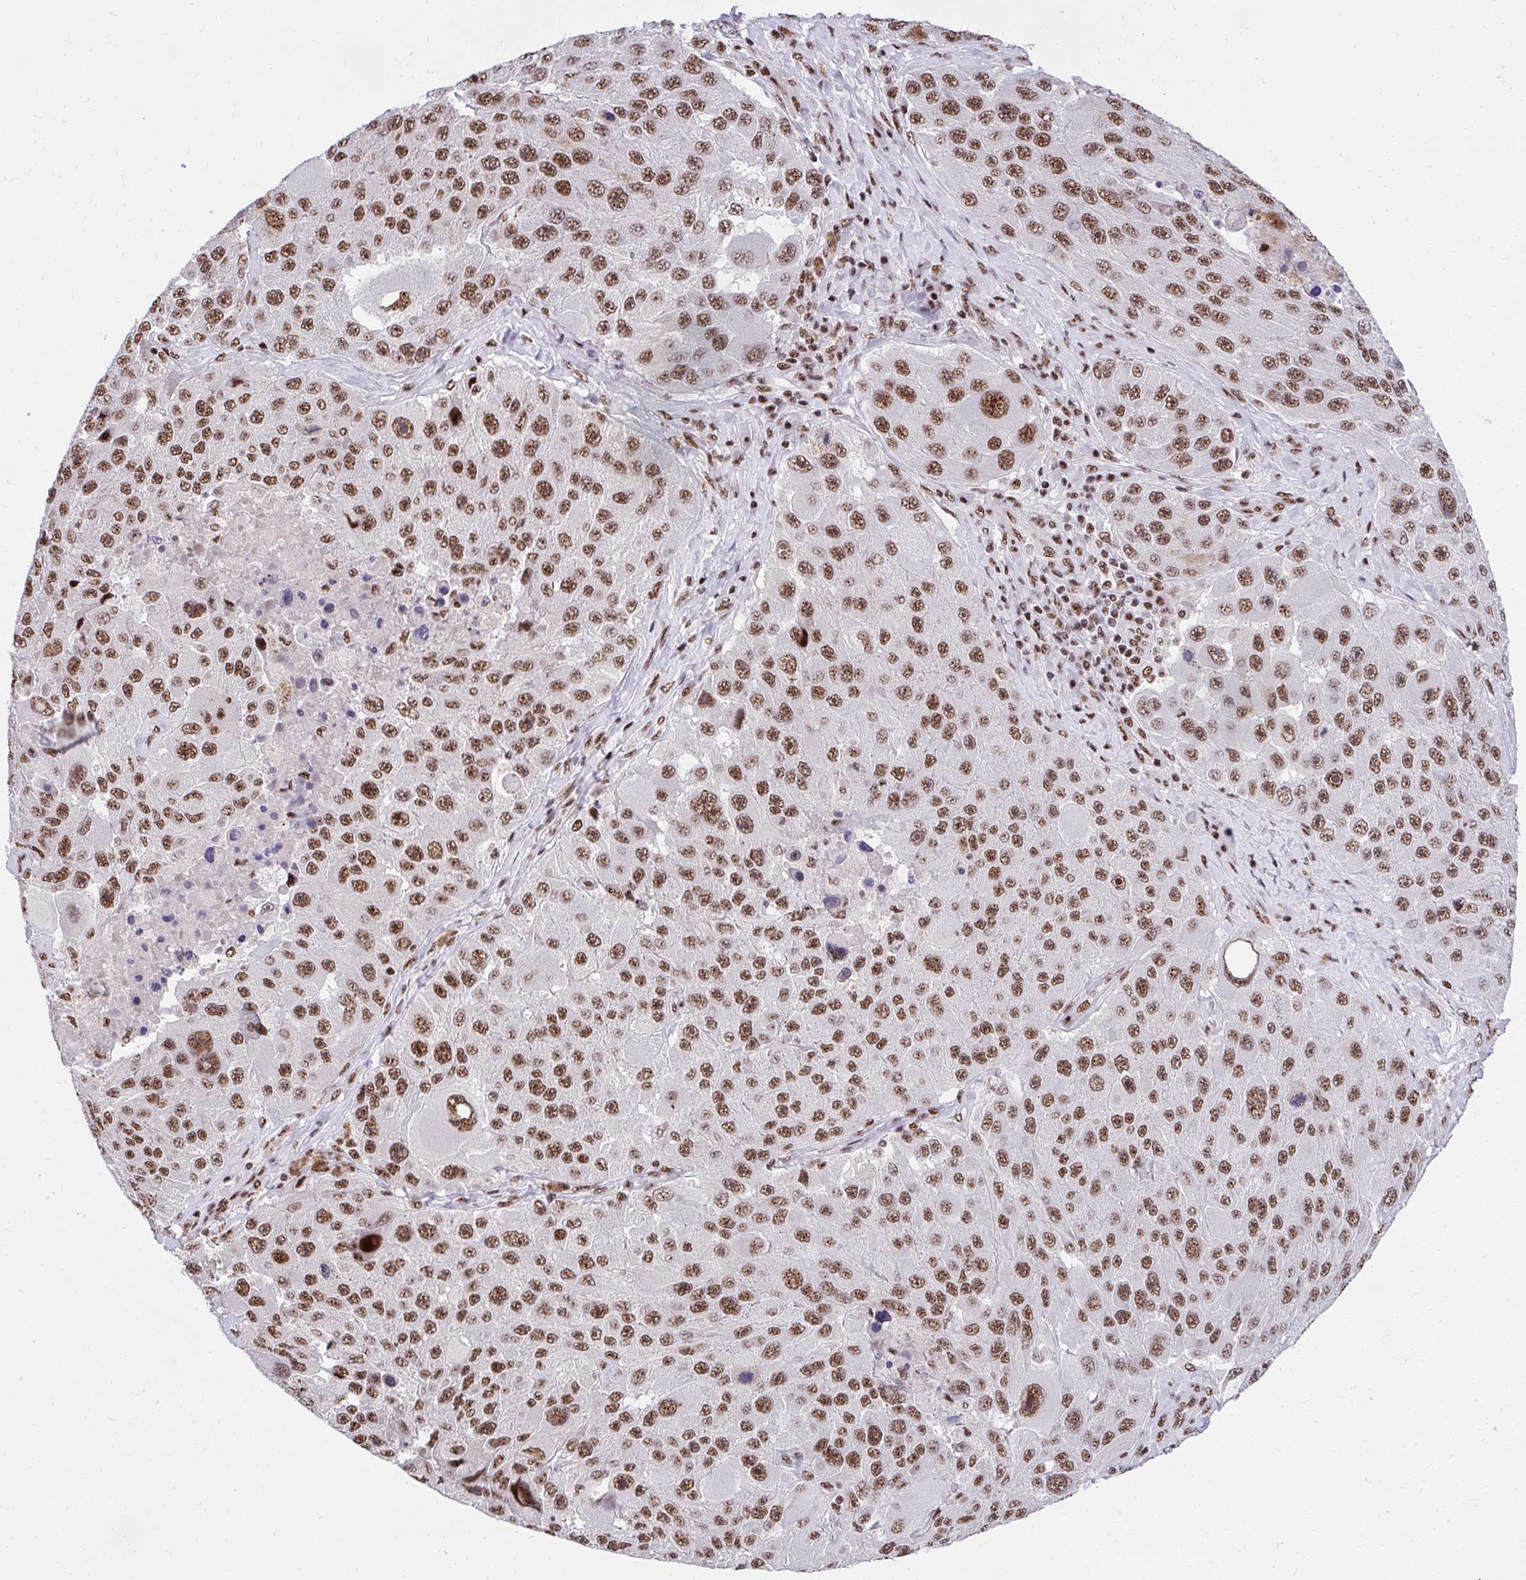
{"staining": {"intensity": "moderate", "quantity": ">75%", "location": "nuclear"}, "tissue": "melanoma", "cell_type": "Tumor cells", "image_type": "cancer", "snomed": [{"axis": "morphology", "description": "Malignant melanoma, Metastatic site"}, {"axis": "topography", "description": "Lymph node"}], "caption": "An immunohistochemistry (IHC) photomicrograph of tumor tissue is shown. Protein staining in brown labels moderate nuclear positivity in malignant melanoma (metastatic site) within tumor cells.", "gene": "SYNE4", "patient": {"sex": "male", "age": 62}}